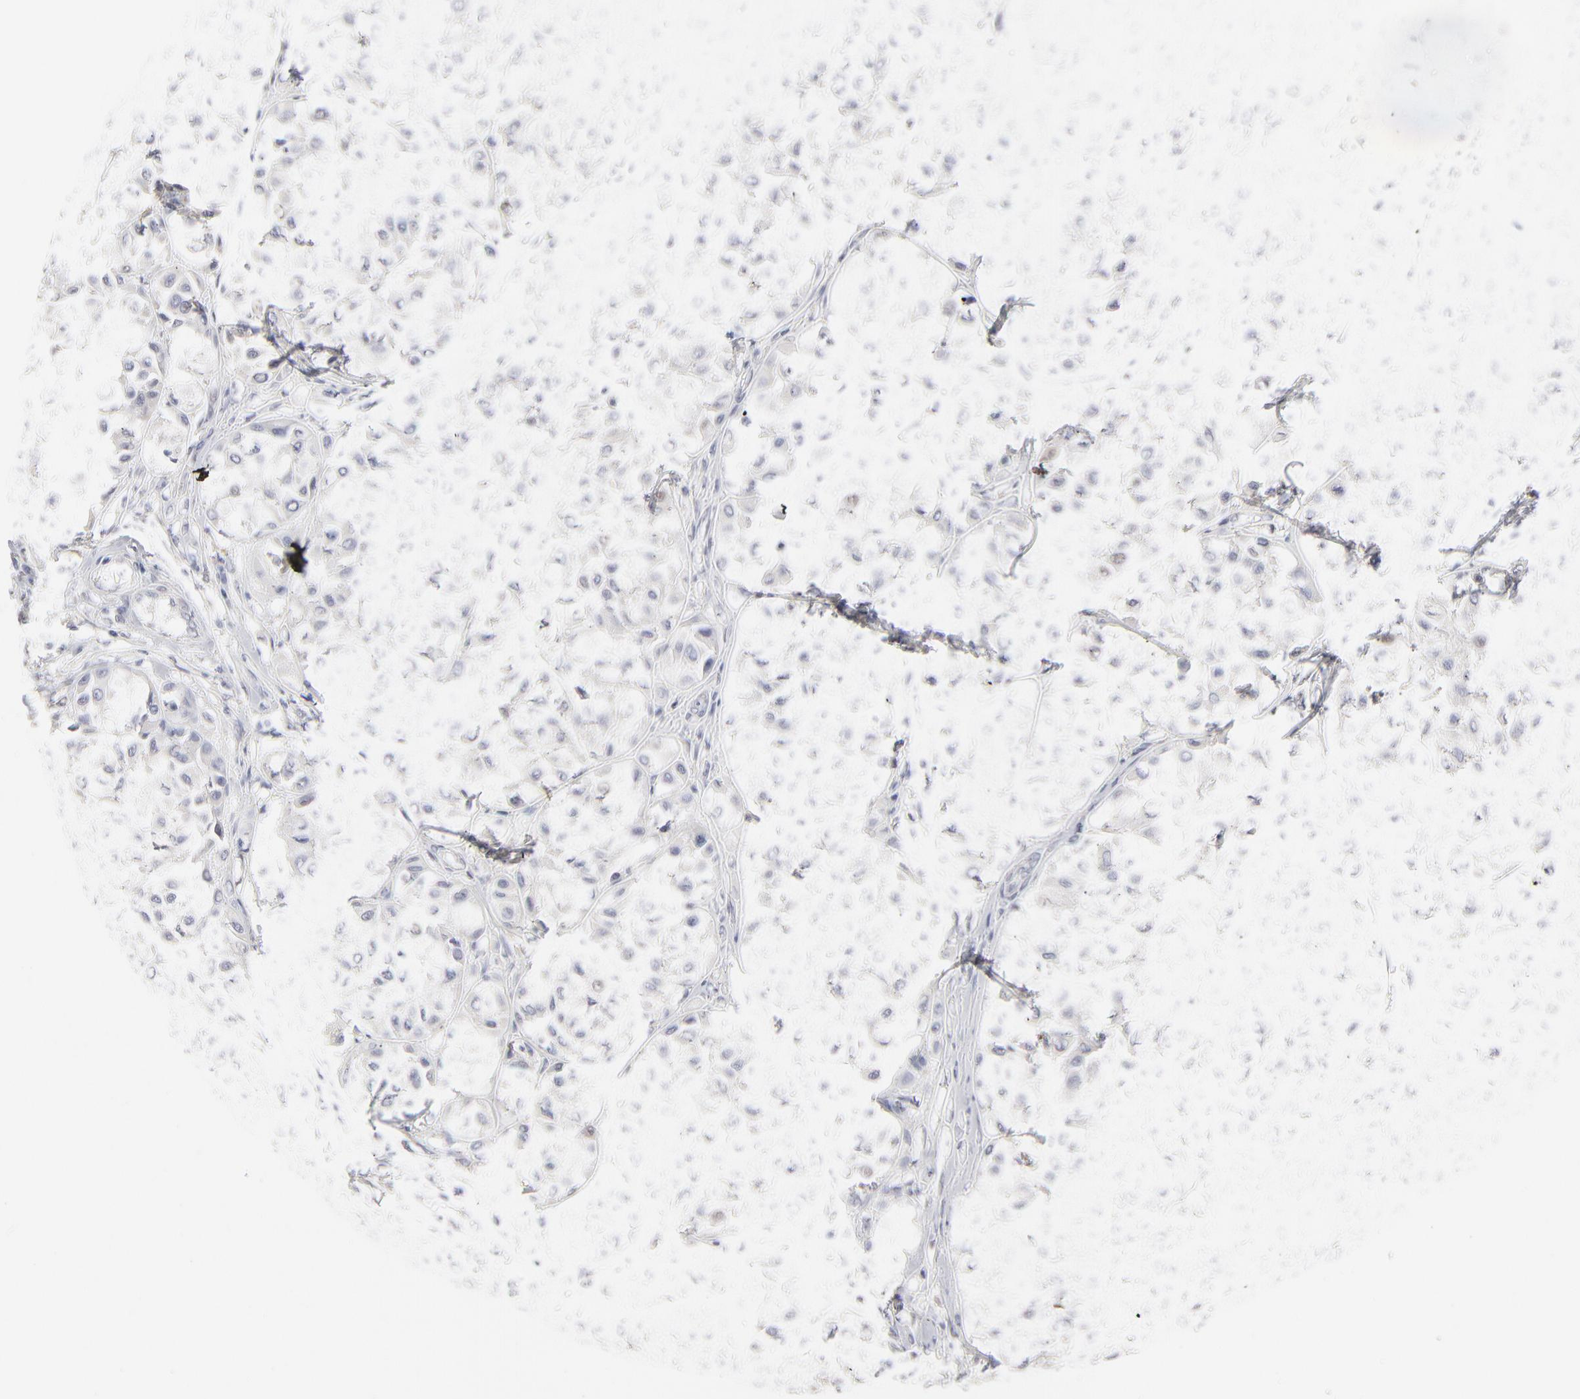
{"staining": {"intensity": "weak", "quantity": "<25%", "location": "nuclear"}, "tissue": "melanoma", "cell_type": "Tumor cells", "image_type": "cancer", "snomed": [{"axis": "morphology", "description": "Malignant melanoma, Metastatic site"}, {"axis": "topography", "description": "Soft tissue"}], "caption": "There is no significant expression in tumor cells of melanoma.", "gene": "RBM3", "patient": {"sex": "male", "age": 41}}